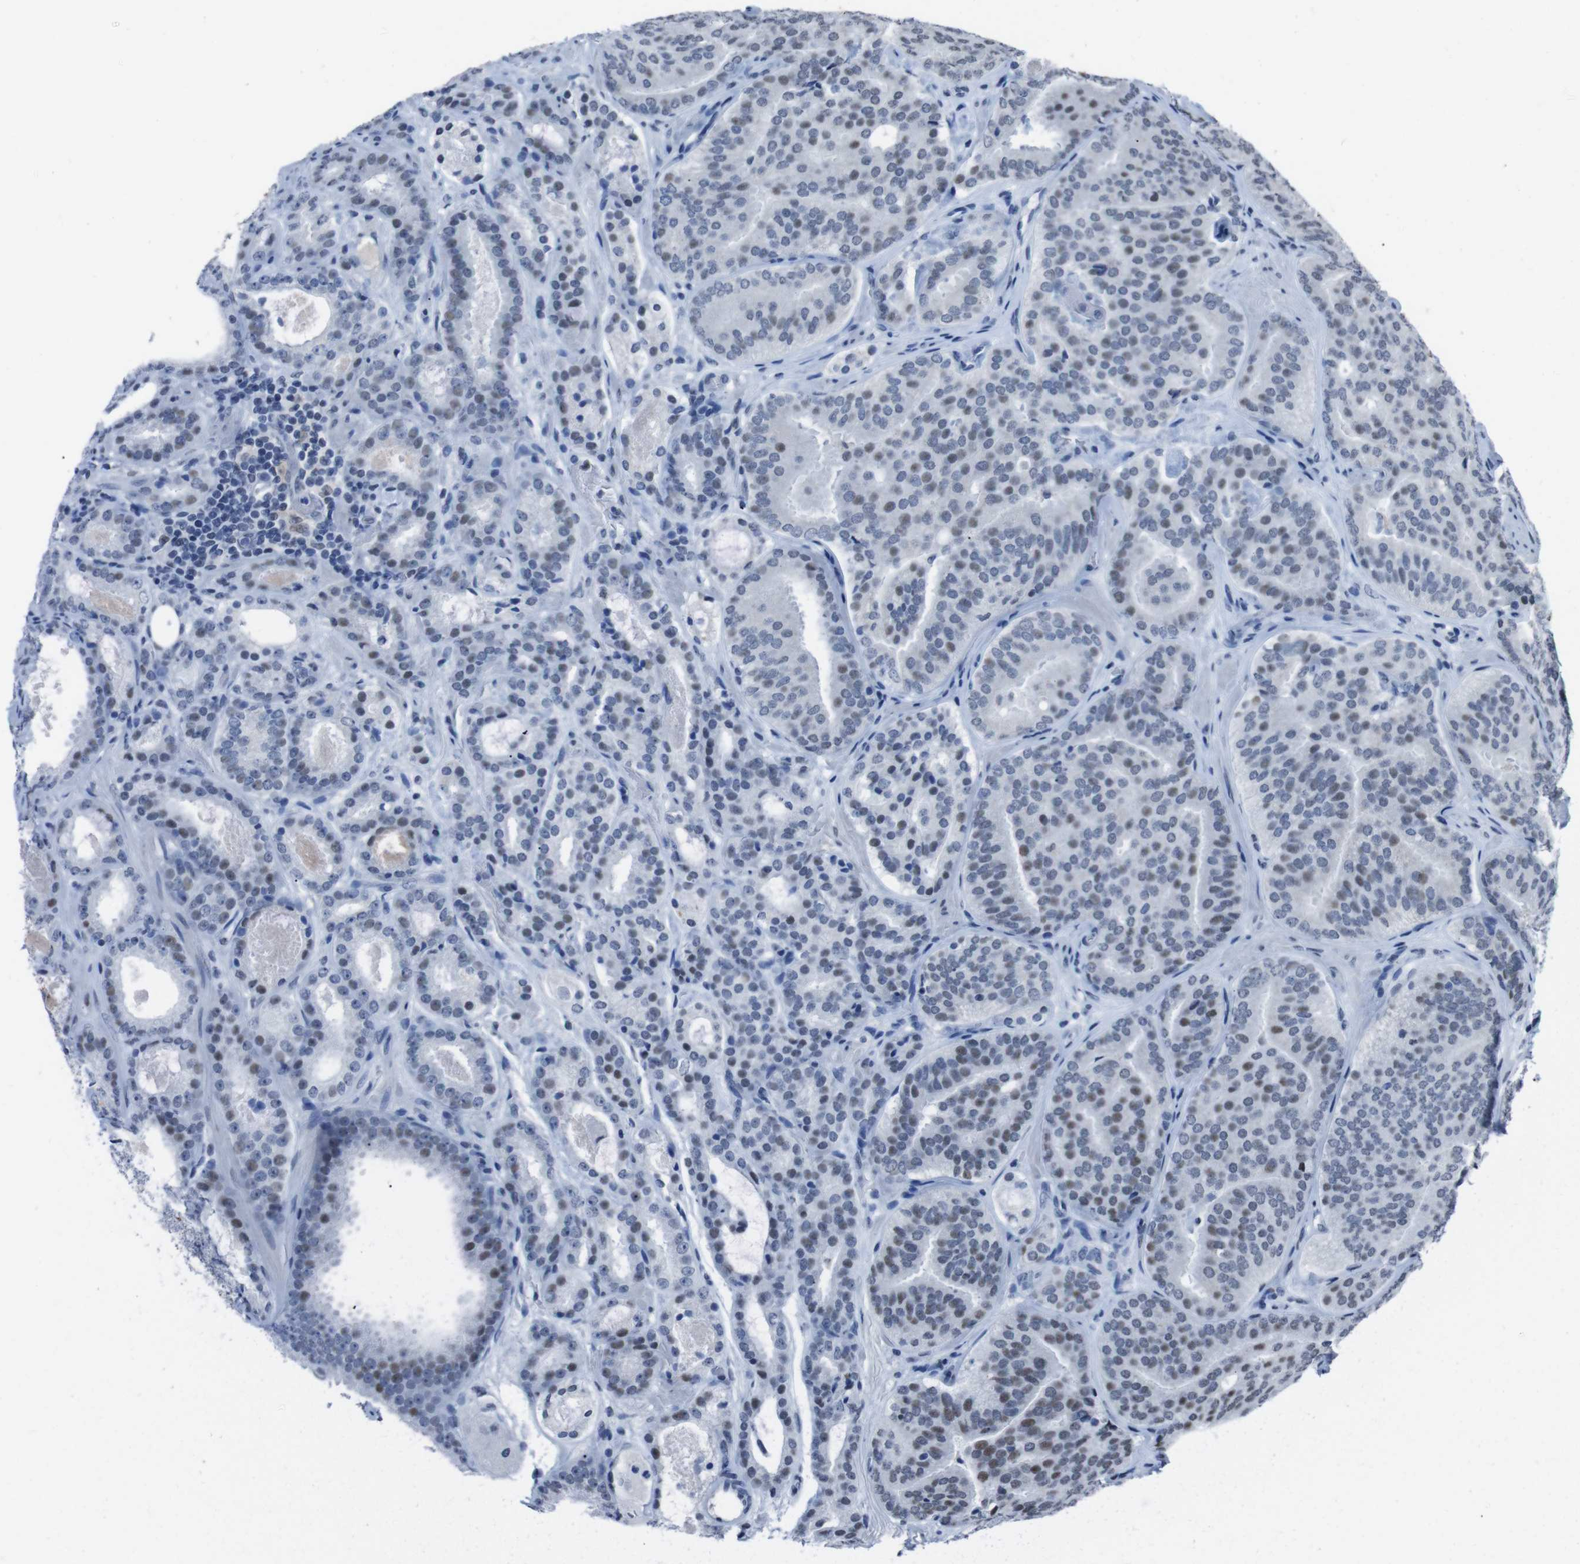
{"staining": {"intensity": "weak", "quantity": "25%-75%", "location": "nuclear"}, "tissue": "prostate cancer", "cell_type": "Tumor cells", "image_type": "cancer", "snomed": [{"axis": "morphology", "description": "Adenocarcinoma, Low grade"}, {"axis": "topography", "description": "Prostate"}], "caption": "Human adenocarcinoma (low-grade) (prostate) stained with a protein marker demonstrates weak staining in tumor cells.", "gene": "PIP4P2", "patient": {"sex": "male", "age": 69}}